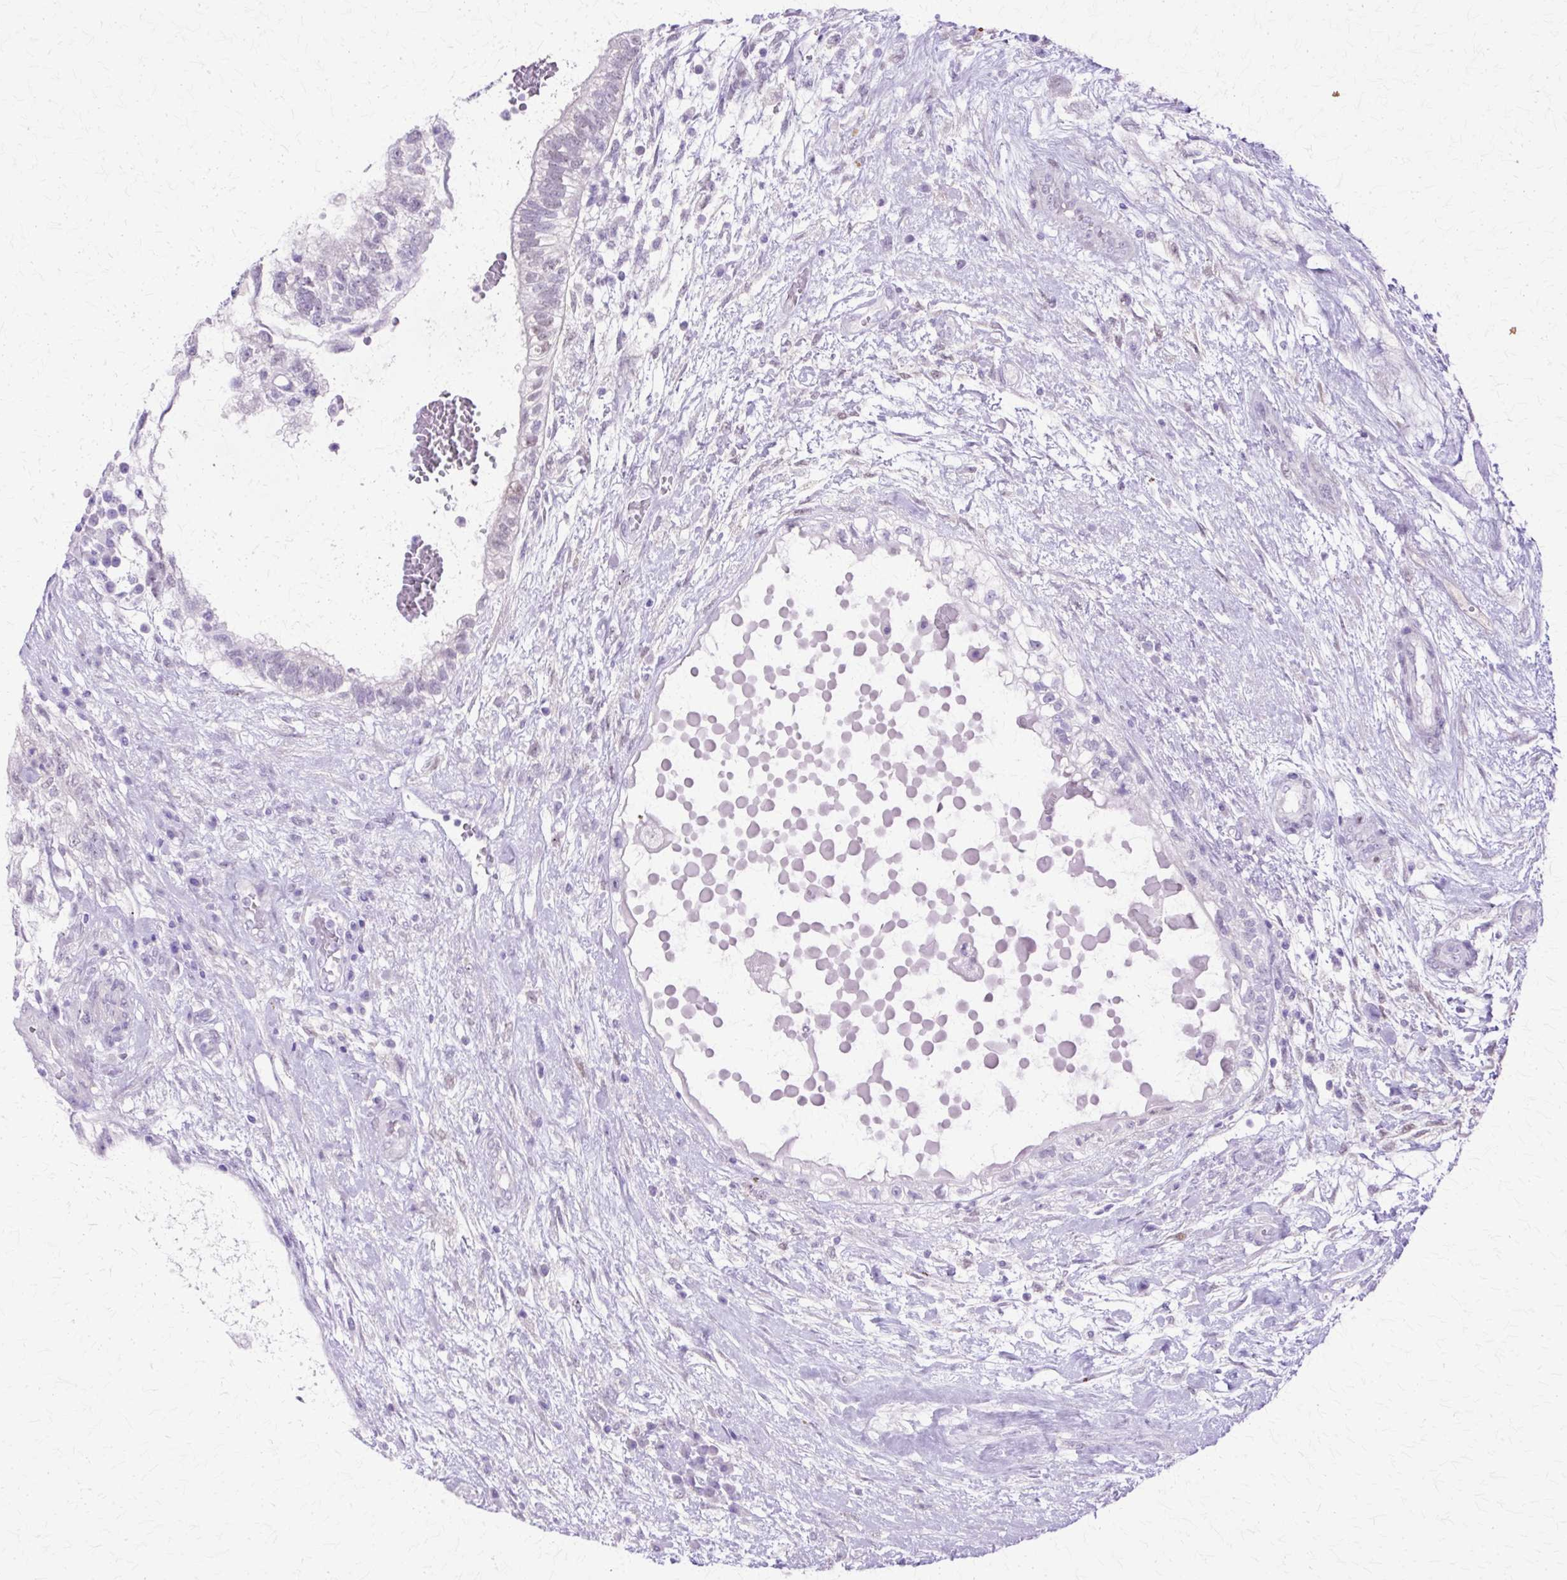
{"staining": {"intensity": "negative", "quantity": "none", "location": "none"}, "tissue": "testis cancer", "cell_type": "Tumor cells", "image_type": "cancer", "snomed": [{"axis": "morphology", "description": "Normal tissue, NOS"}, {"axis": "morphology", "description": "Carcinoma, Embryonal, NOS"}, {"axis": "topography", "description": "Testis"}], "caption": "Immunohistochemistry image of neoplastic tissue: testis cancer stained with DAB demonstrates no significant protein expression in tumor cells.", "gene": "HSPA8", "patient": {"sex": "male", "age": 32}}